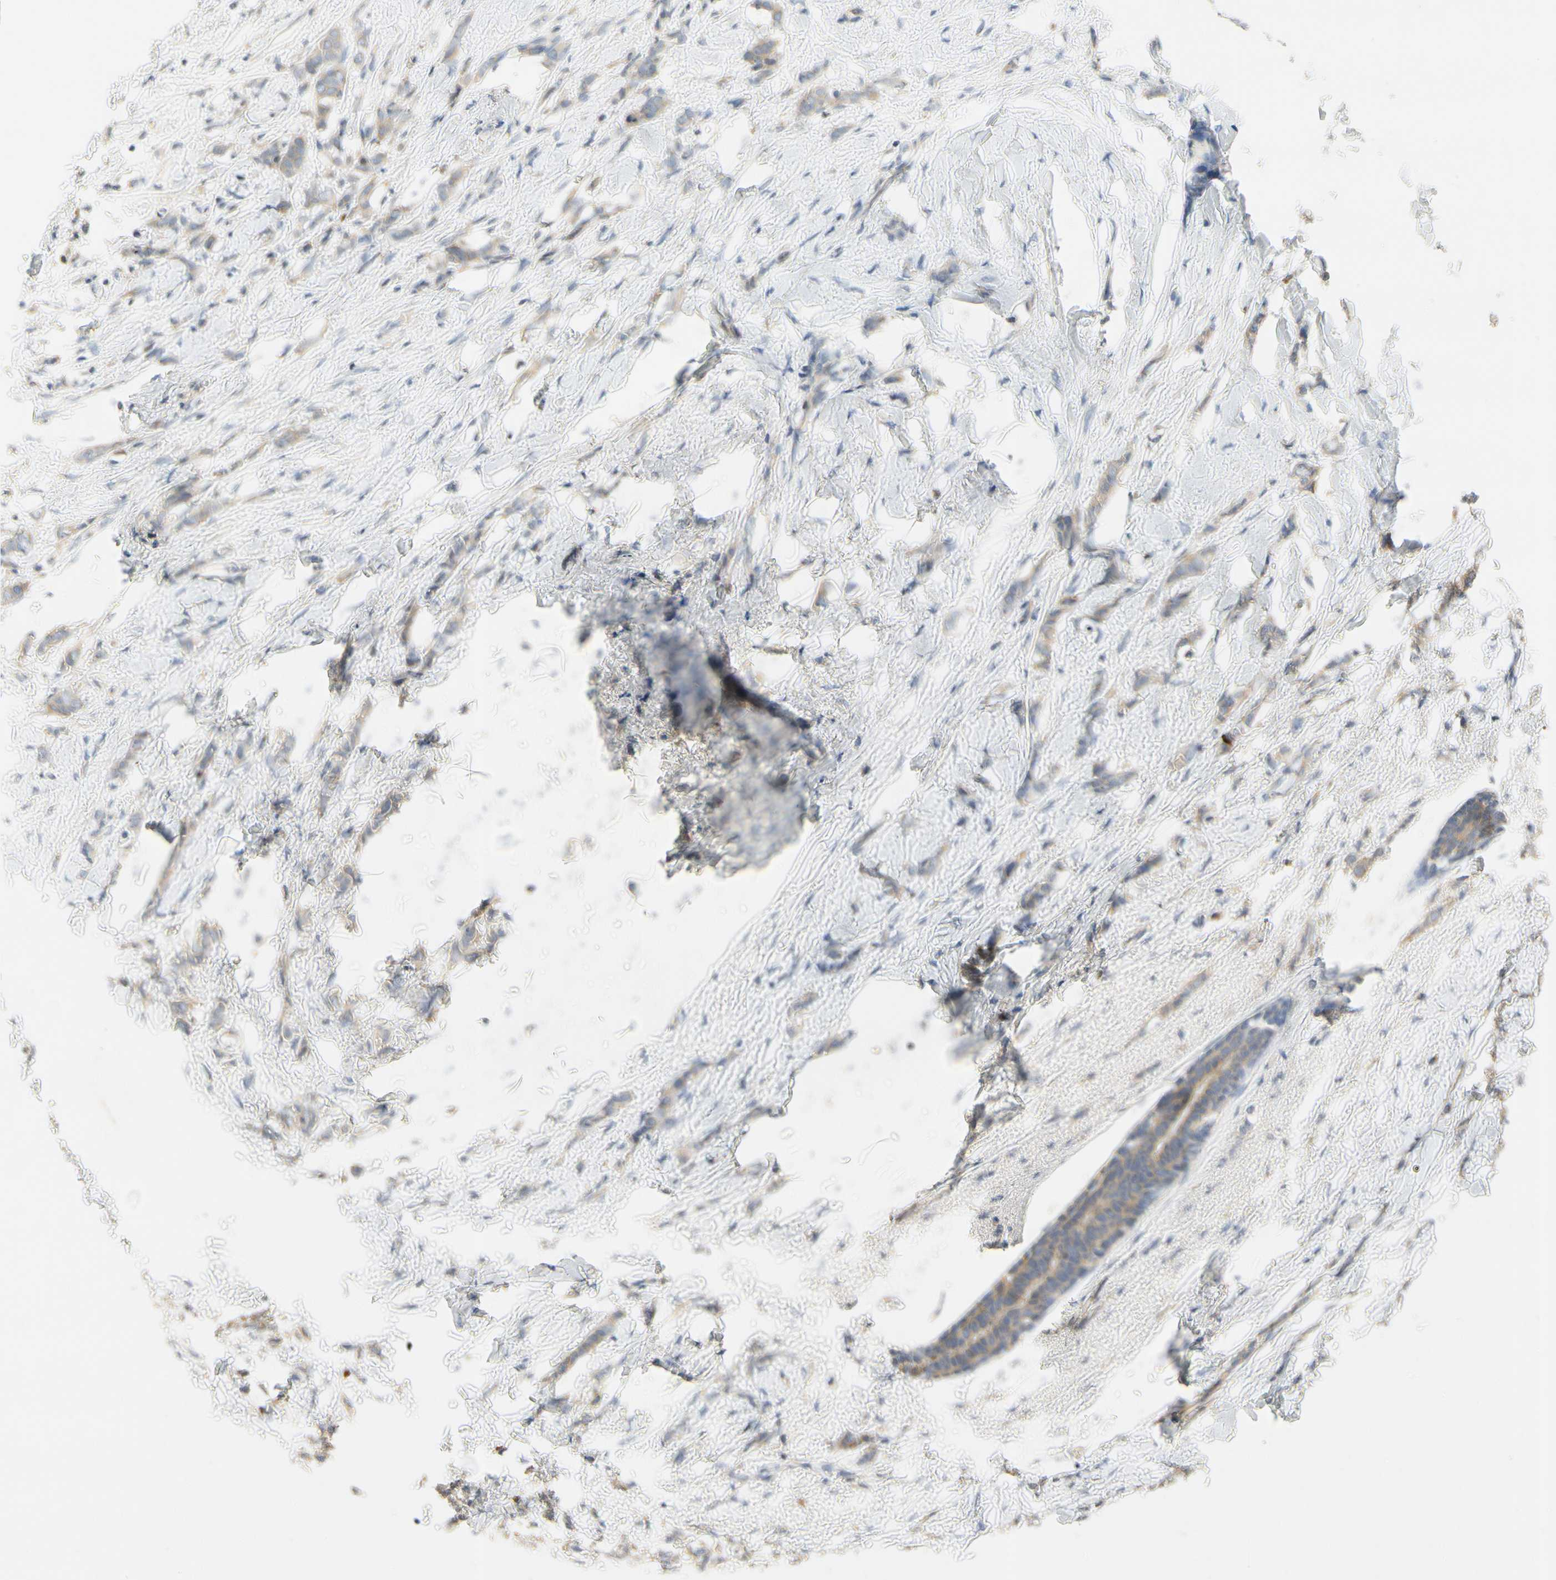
{"staining": {"intensity": "moderate", "quantity": ">75%", "location": "cytoplasmic/membranous"}, "tissue": "breast cancer", "cell_type": "Tumor cells", "image_type": "cancer", "snomed": [{"axis": "morphology", "description": "Lobular carcinoma, in situ"}, {"axis": "morphology", "description": "Lobular carcinoma"}, {"axis": "topography", "description": "Breast"}], "caption": "Immunohistochemical staining of human lobular carcinoma (breast) reveals medium levels of moderate cytoplasmic/membranous staining in approximately >75% of tumor cells. (Brightfield microscopy of DAB IHC at high magnification).", "gene": "KLHDC8B", "patient": {"sex": "female", "age": 41}}